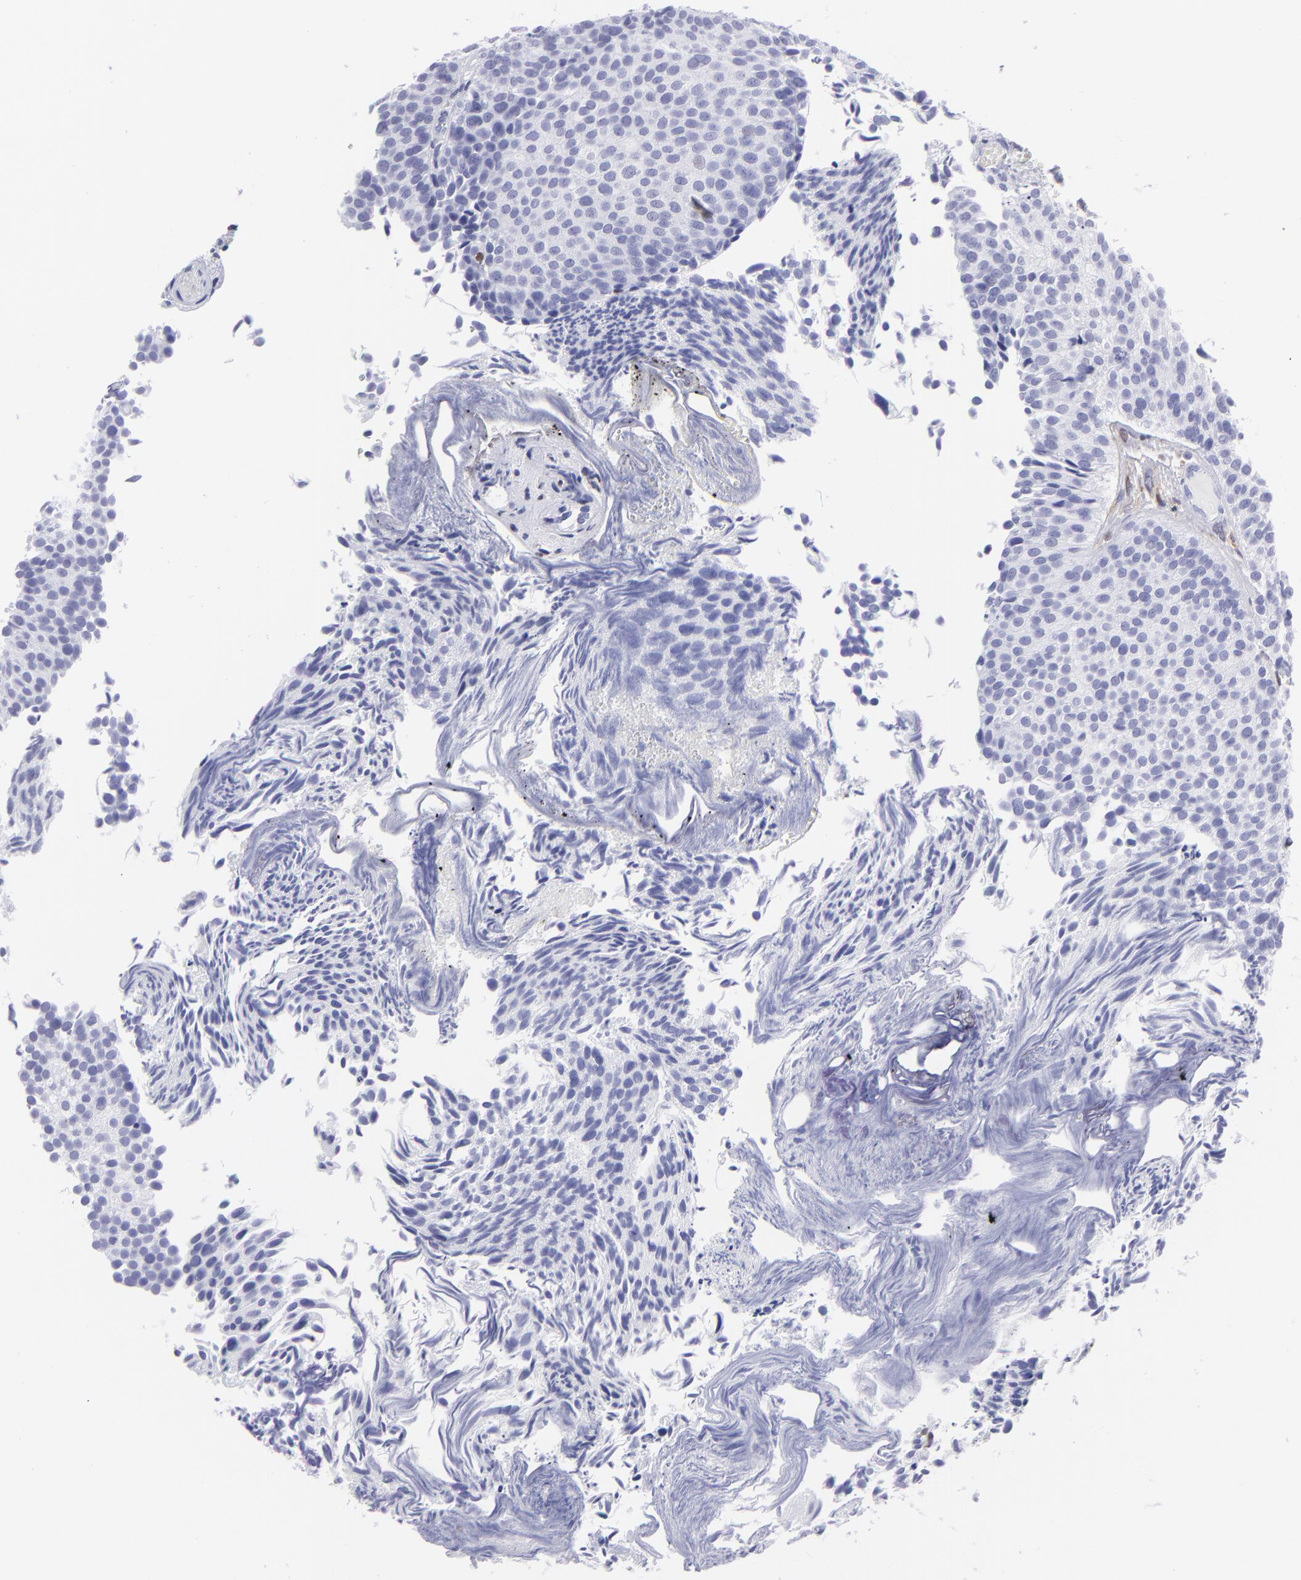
{"staining": {"intensity": "negative", "quantity": "none", "location": "none"}, "tissue": "urothelial cancer", "cell_type": "Tumor cells", "image_type": "cancer", "snomed": [{"axis": "morphology", "description": "Urothelial carcinoma, Low grade"}, {"axis": "topography", "description": "Urinary bladder"}], "caption": "A micrograph of human urothelial carcinoma (low-grade) is negative for staining in tumor cells. (IHC, brightfield microscopy, high magnification).", "gene": "MITF", "patient": {"sex": "male", "age": 84}}